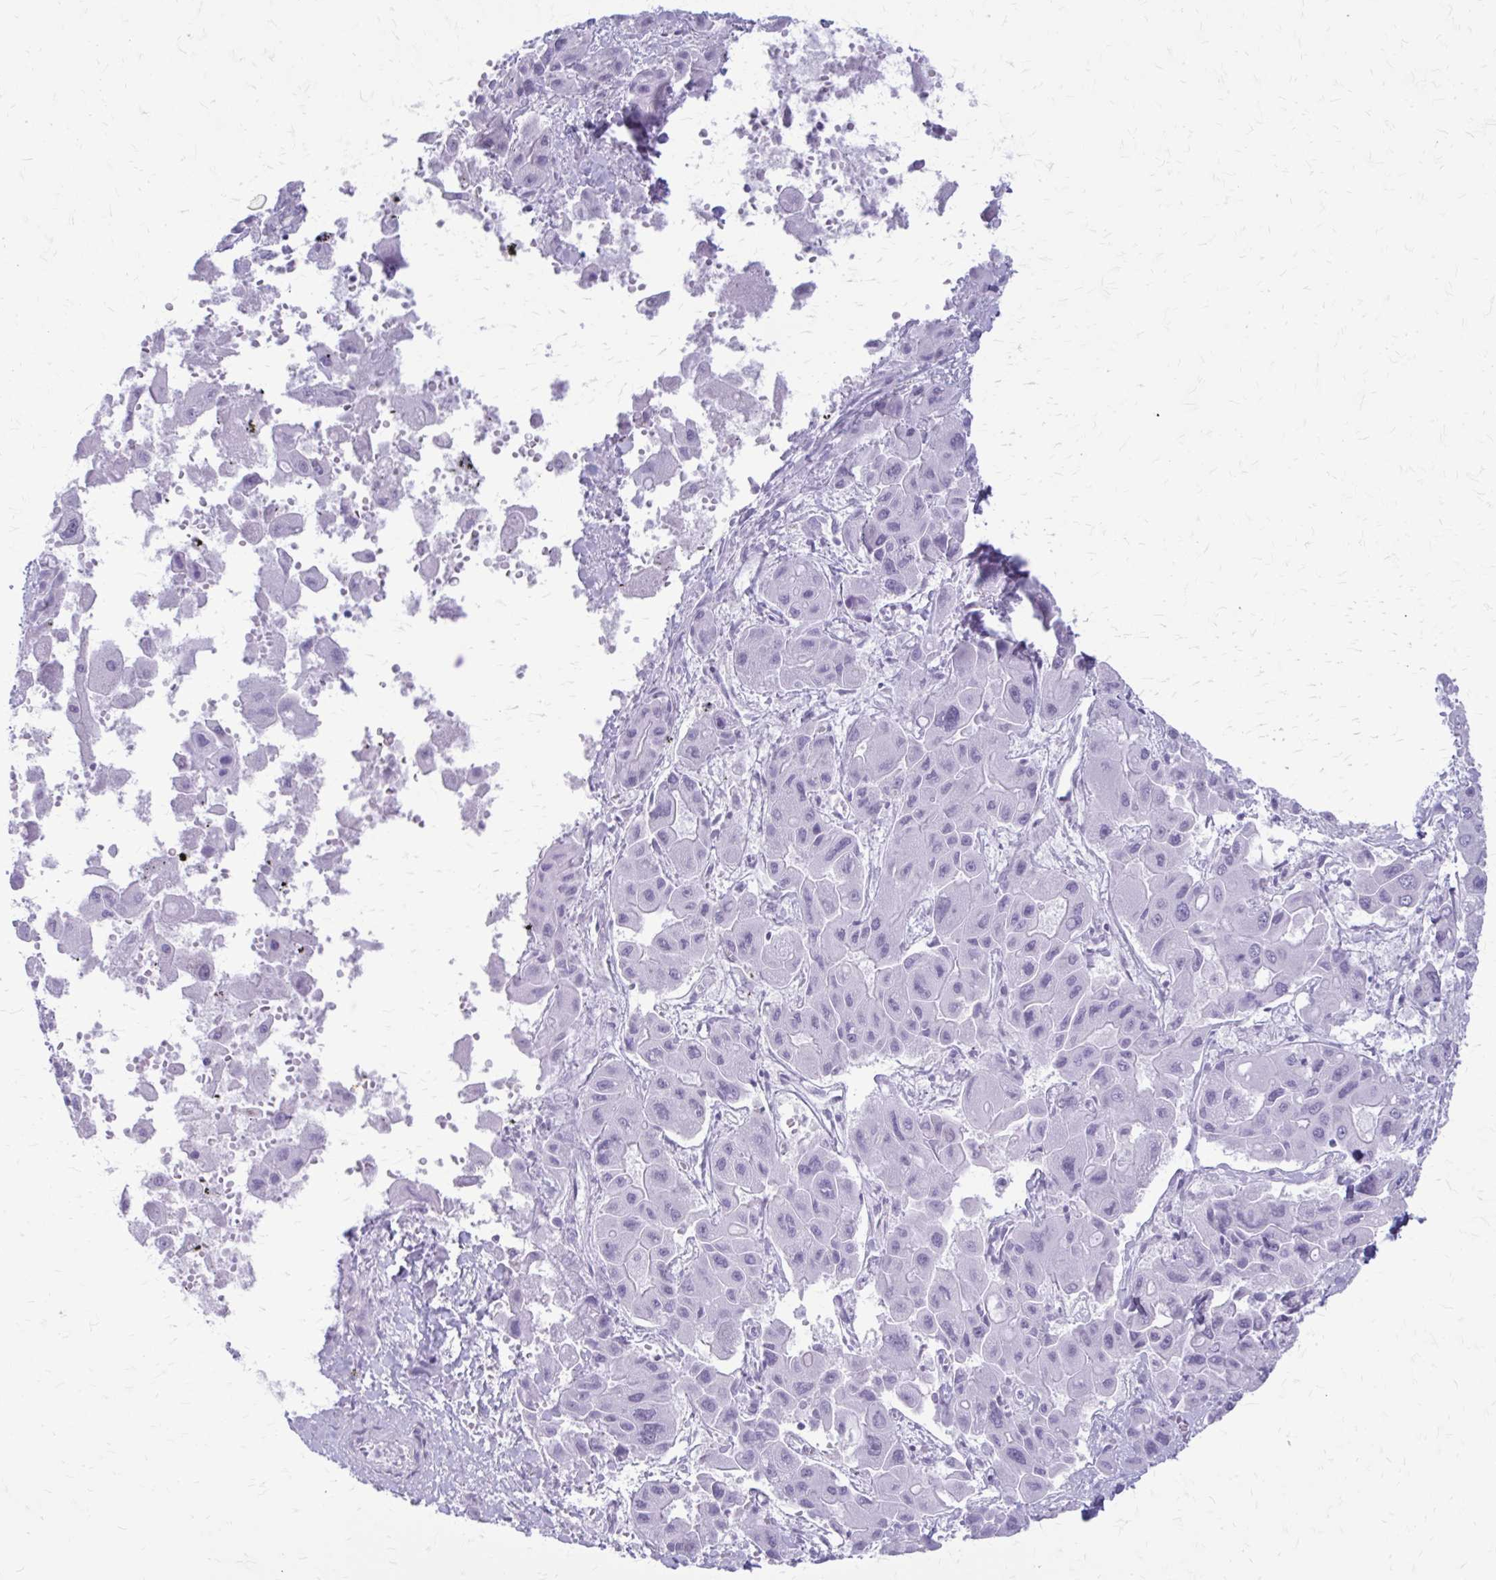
{"staining": {"intensity": "negative", "quantity": "none", "location": "none"}, "tissue": "liver cancer", "cell_type": "Tumor cells", "image_type": "cancer", "snomed": [{"axis": "morphology", "description": "Cholangiocarcinoma"}, {"axis": "topography", "description": "Liver"}], "caption": "Human cholangiocarcinoma (liver) stained for a protein using immunohistochemistry (IHC) displays no positivity in tumor cells.", "gene": "KRT5", "patient": {"sex": "male", "age": 67}}